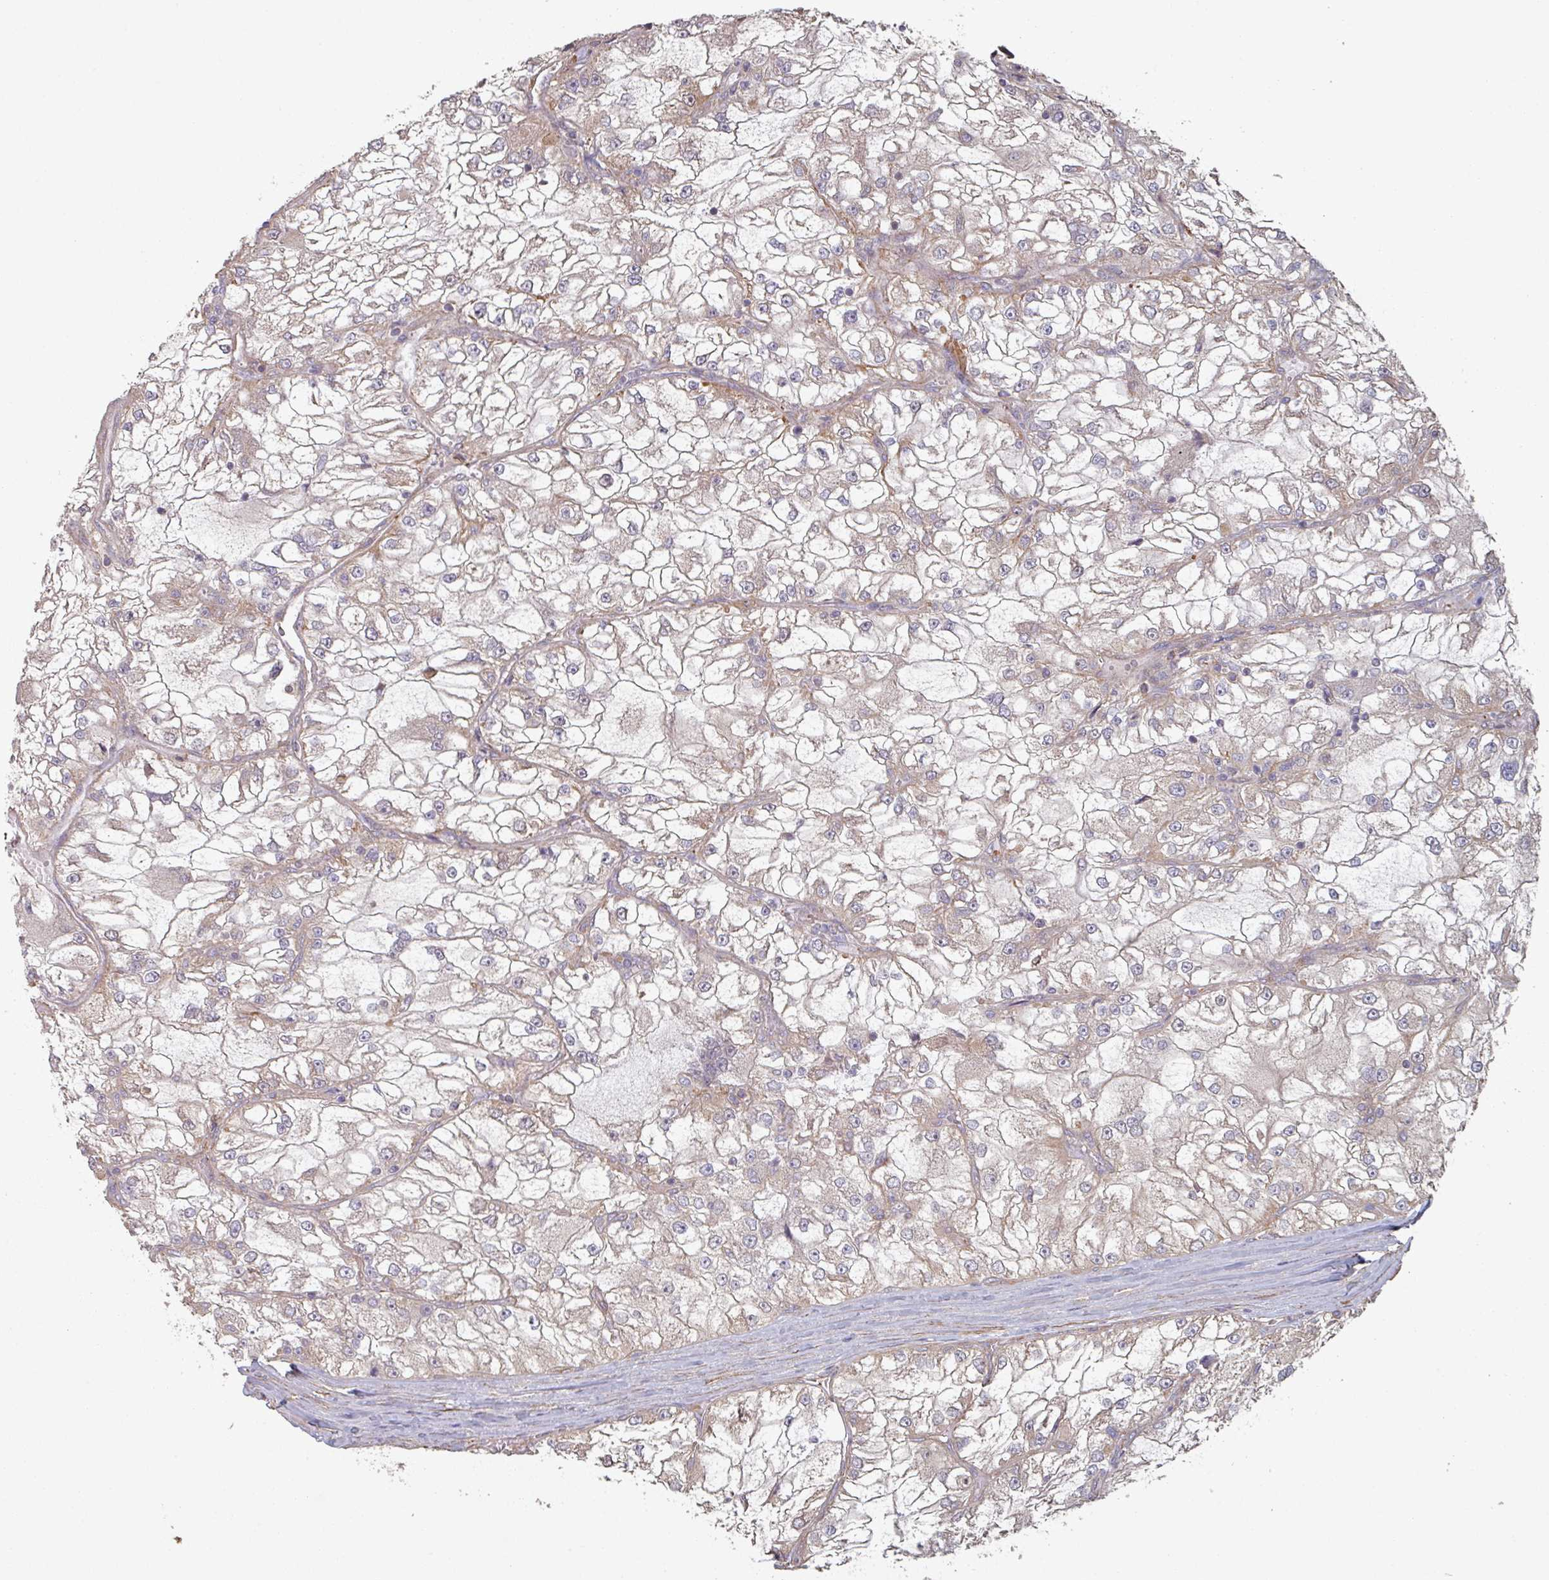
{"staining": {"intensity": "weak", "quantity": "<25%", "location": "cytoplasmic/membranous"}, "tissue": "renal cancer", "cell_type": "Tumor cells", "image_type": "cancer", "snomed": [{"axis": "morphology", "description": "Adenocarcinoma, NOS"}, {"axis": "topography", "description": "Kidney"}], "caption": "Human adenocarcinoma (renal) stained for a protein using IHC reveals no staining in tumor cells.", "gene": "GSTA4", "patient": {"sex": "female", "age": 72}}